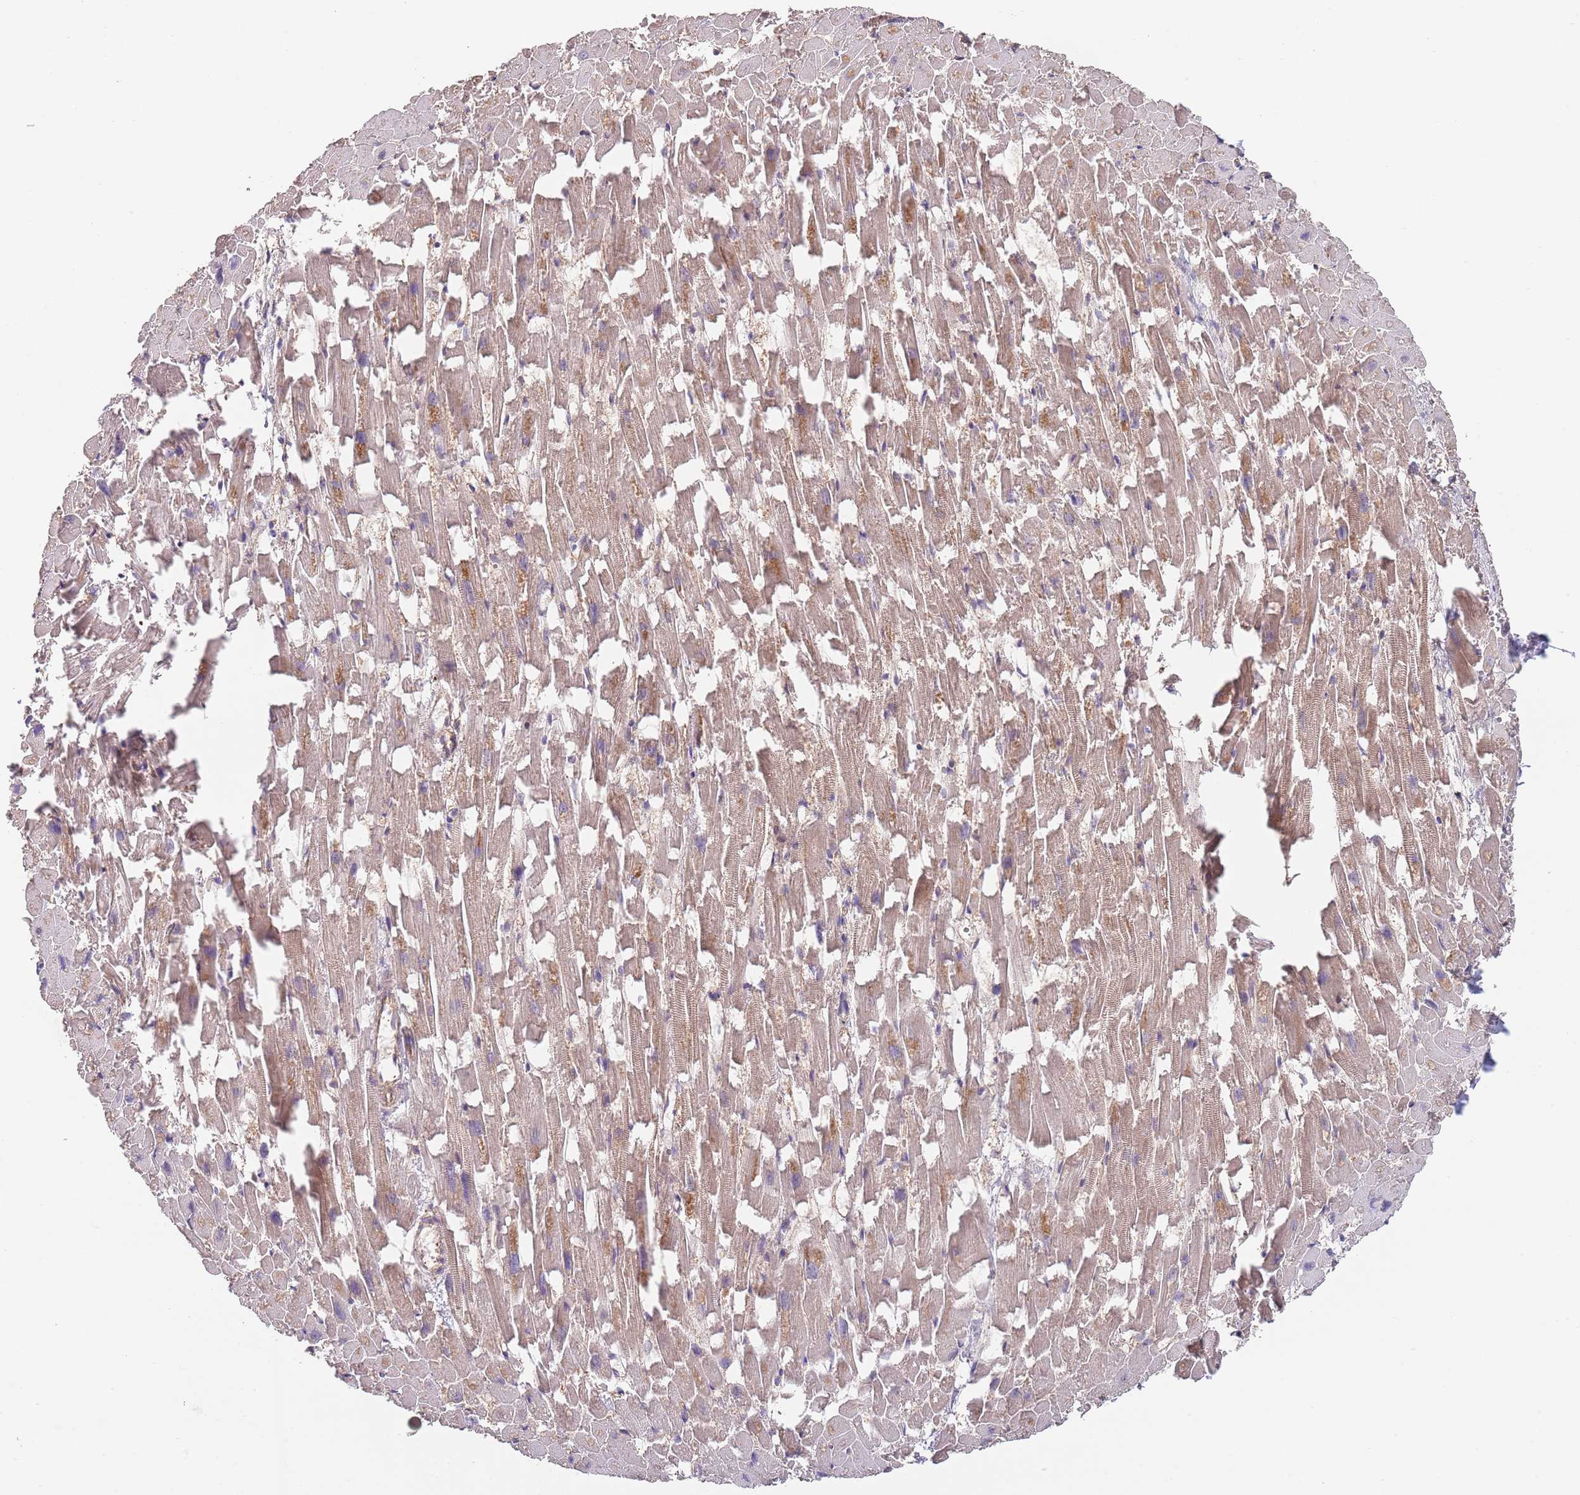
{"staining": {"intensity": "moderate", "quantity": ">75%", "location": "cytoplasmic/membranous"}, "tissue": "heart muscle", "cell_type": "Cardiomyocytes", "image_type": "normal", "snomed": [{"axis": "morphology", "description": "Normal tissue, NOS"}, {"axis": "topography", "description": "Heart"}], "caption": "Cardiomyocytes show medium levels of moderate cytoplasmic/membranous positivity in approximately >75% of cells in normal heart muscle.", "gene": "EIF3F", "patient": {"sex": "female", "age": 64}}